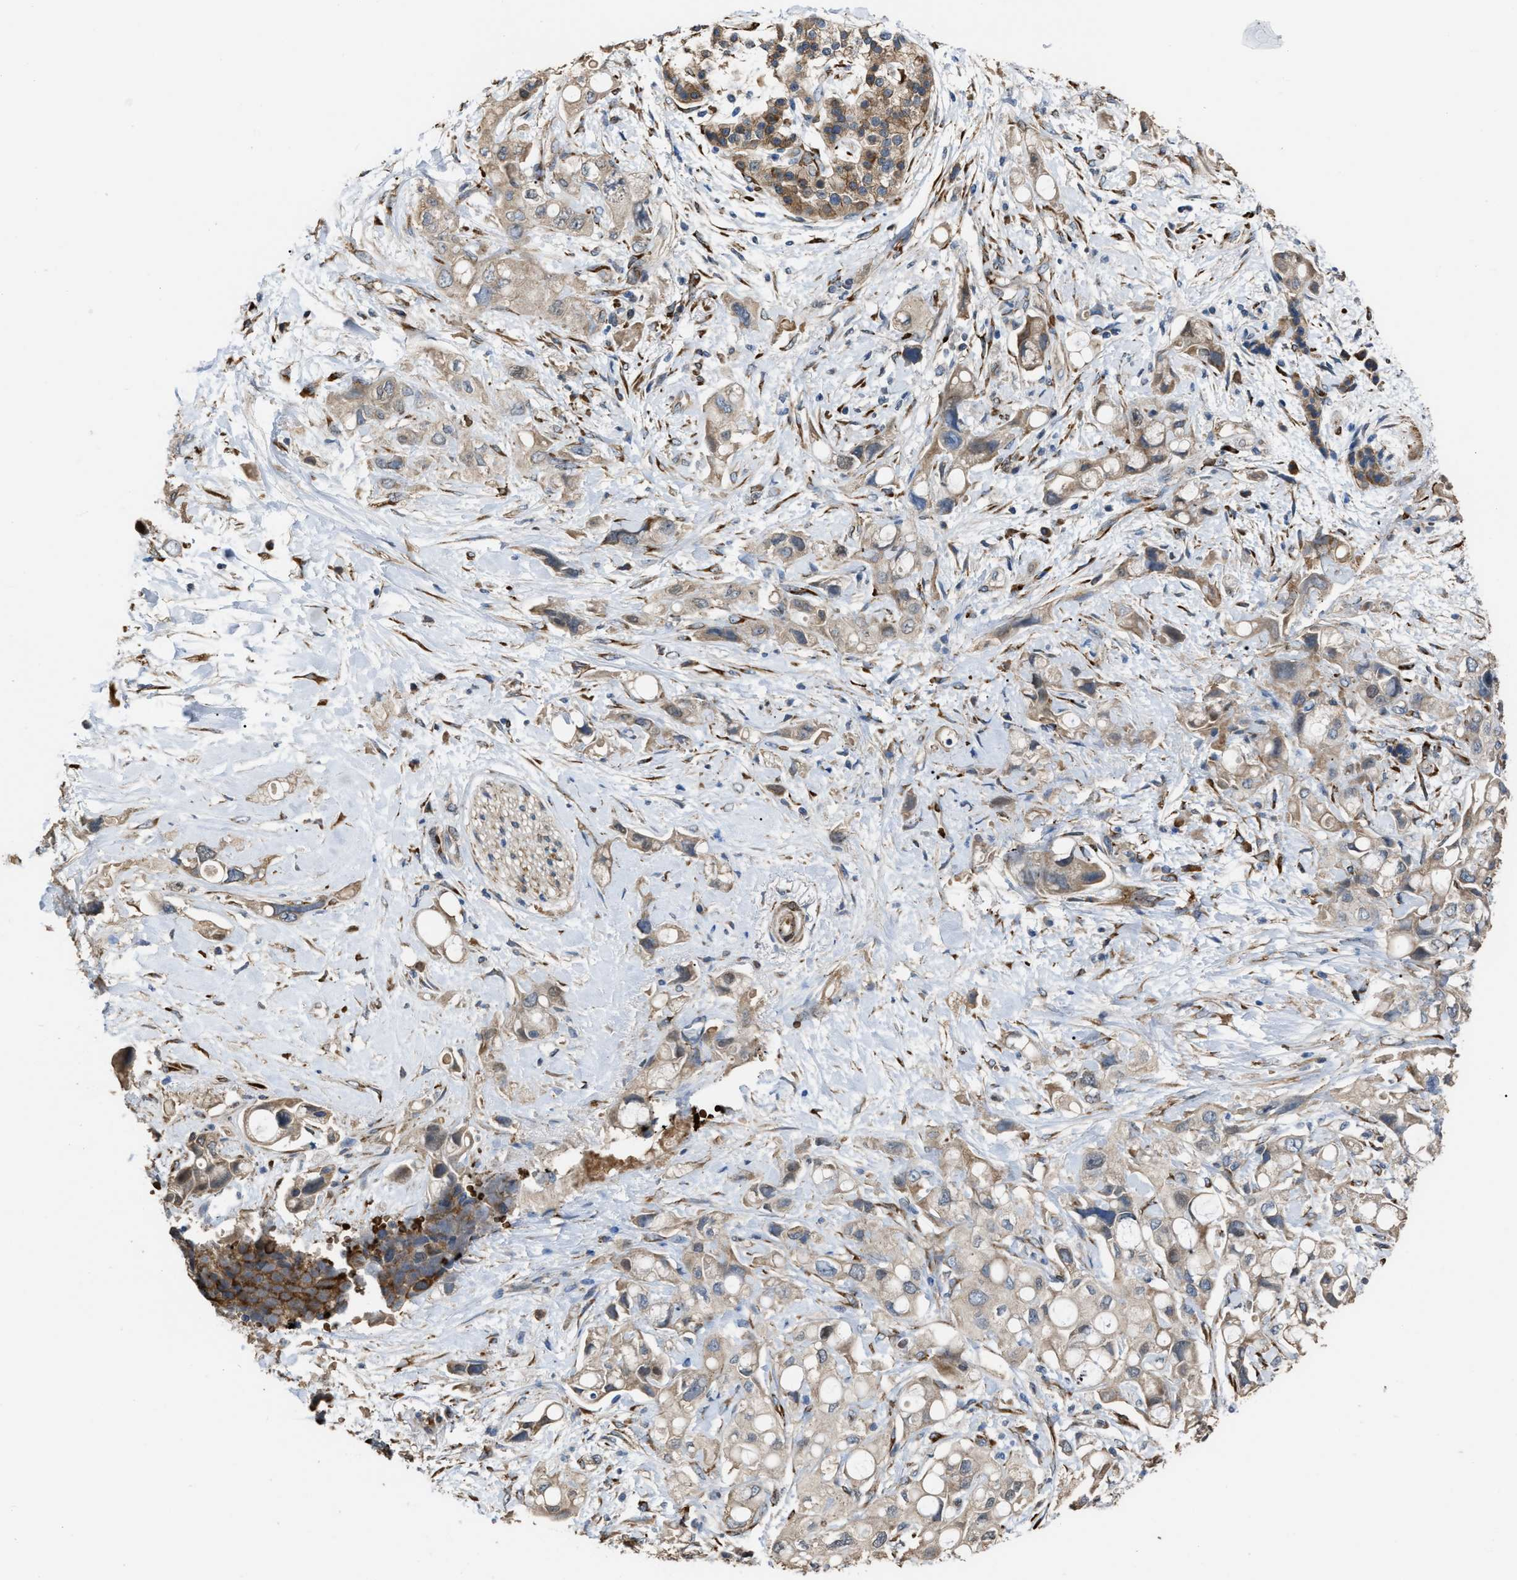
{"staining": {"intensity": "moderate", "quantity": "25%-75%", "location": "cytoplasmic/membranous"}, "tissue": "pancreatic cancer", "cell_type": "Tumor cells", "image_type": "cancer", "snomed": [{"axis": "morphology", "description": "Adenocarcinoma, NOS"}, {"axis": "topography", "description": "Pancreas"}], "caption": "Tumor cells exhibit medium levels of moderate cytoplasmic/membranous staining in approximately 25%-75% of cells in human pancreatic cancer (adenocarcinoma).", "gene": "SELENOM", "patient": {"sex": "female", "age": 56}}